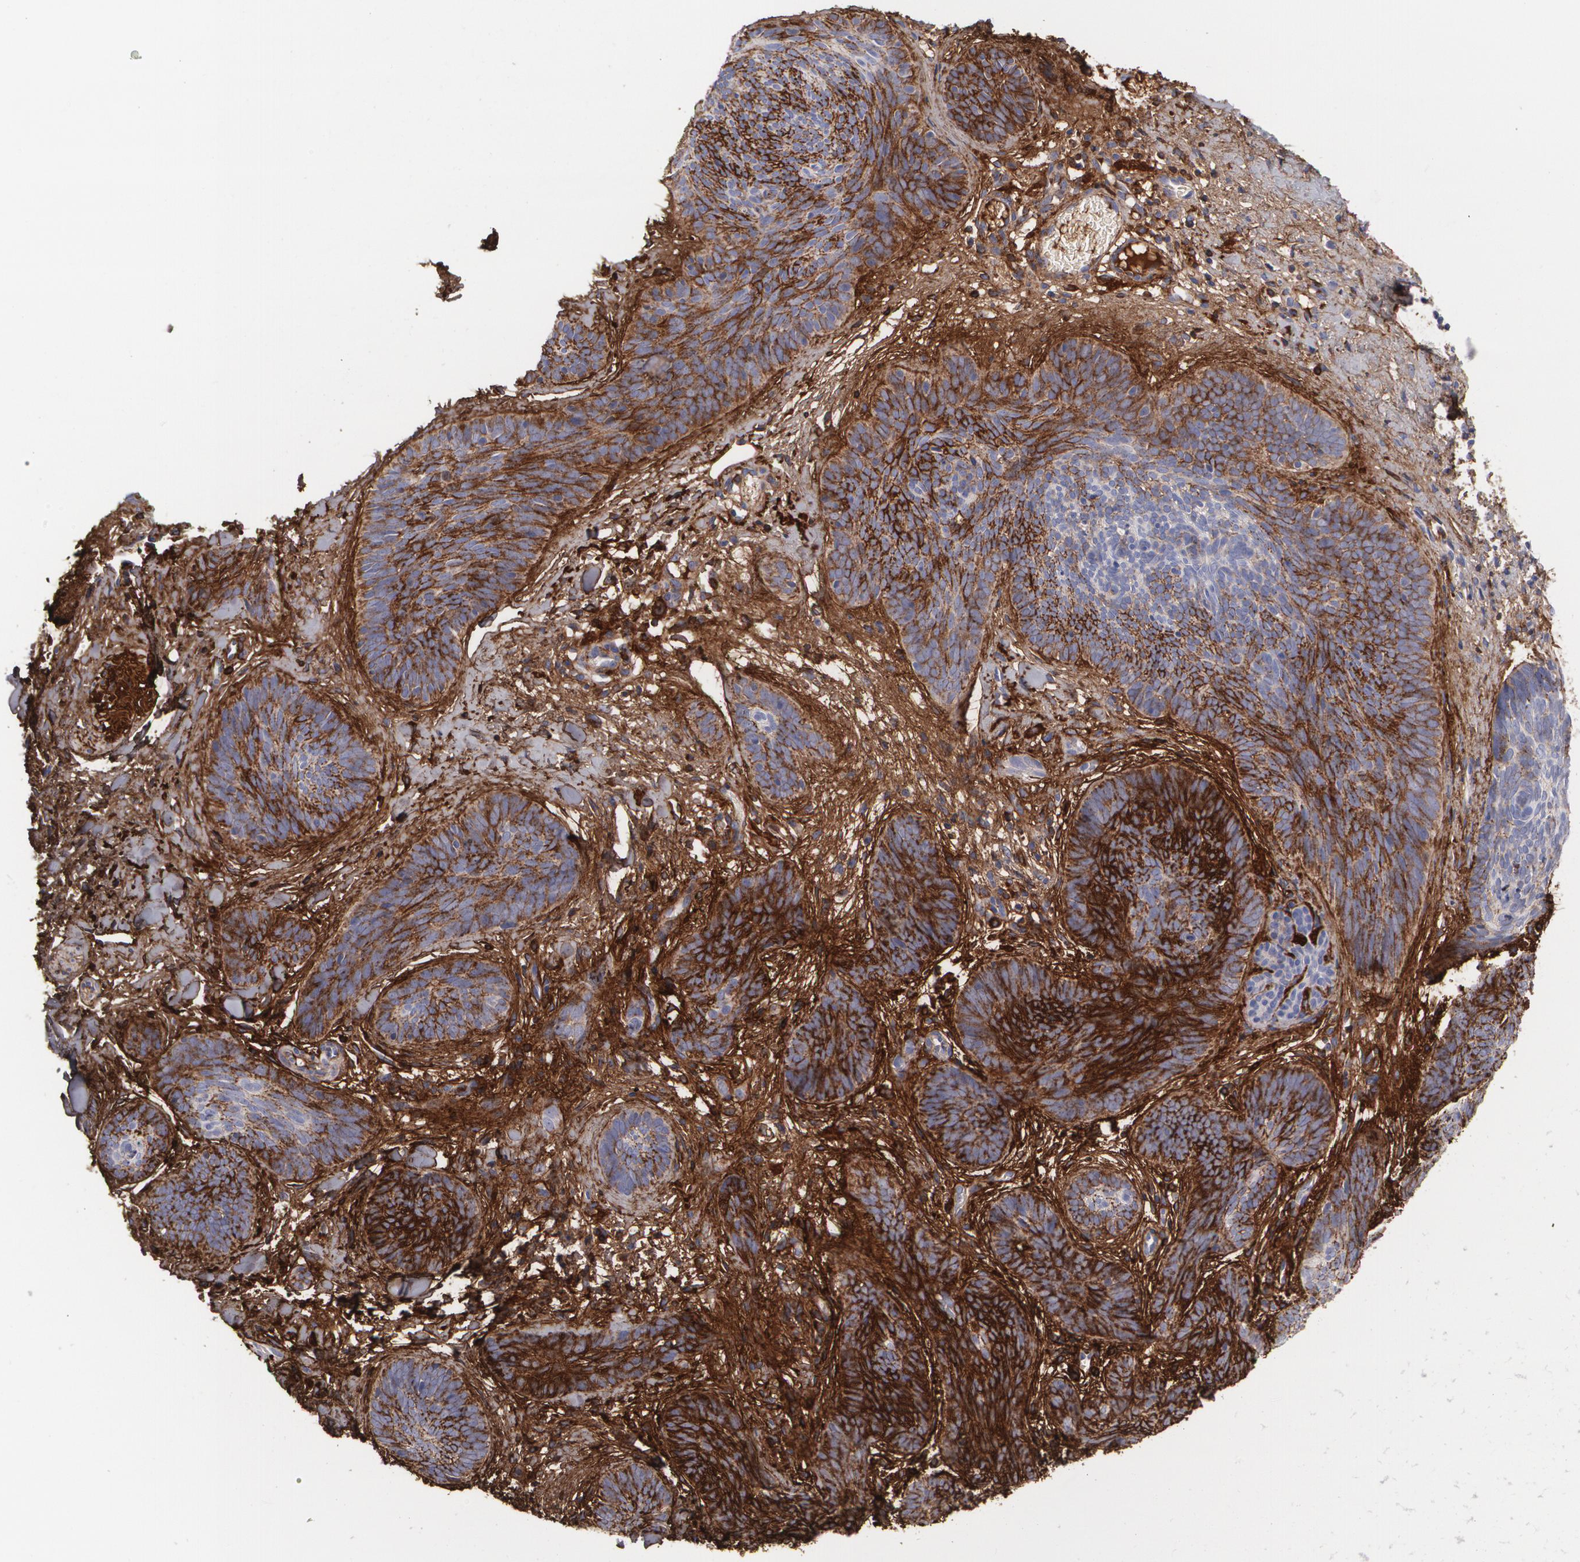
{"staining": {"intensity": "strong", "quantity": ">75%", "location": "cytoplasmic/membranous"}, "tissue": "skin cancer", "cell_type": "Tumor cells", "image_type": "cancer", "snomed": [{"axis": "morphology", "description": "Basal cell carcinoma"}, {"axis": "topography", "description": "Skin"}], "caption": "Skin cancer (basal cell carcinoma) tissue exhibits strong cytoplasmic/membranous positivity in approximately >75% of tumor cells", "gene": "FBLN1", "patient": {"sex": "female", "age": 81}}